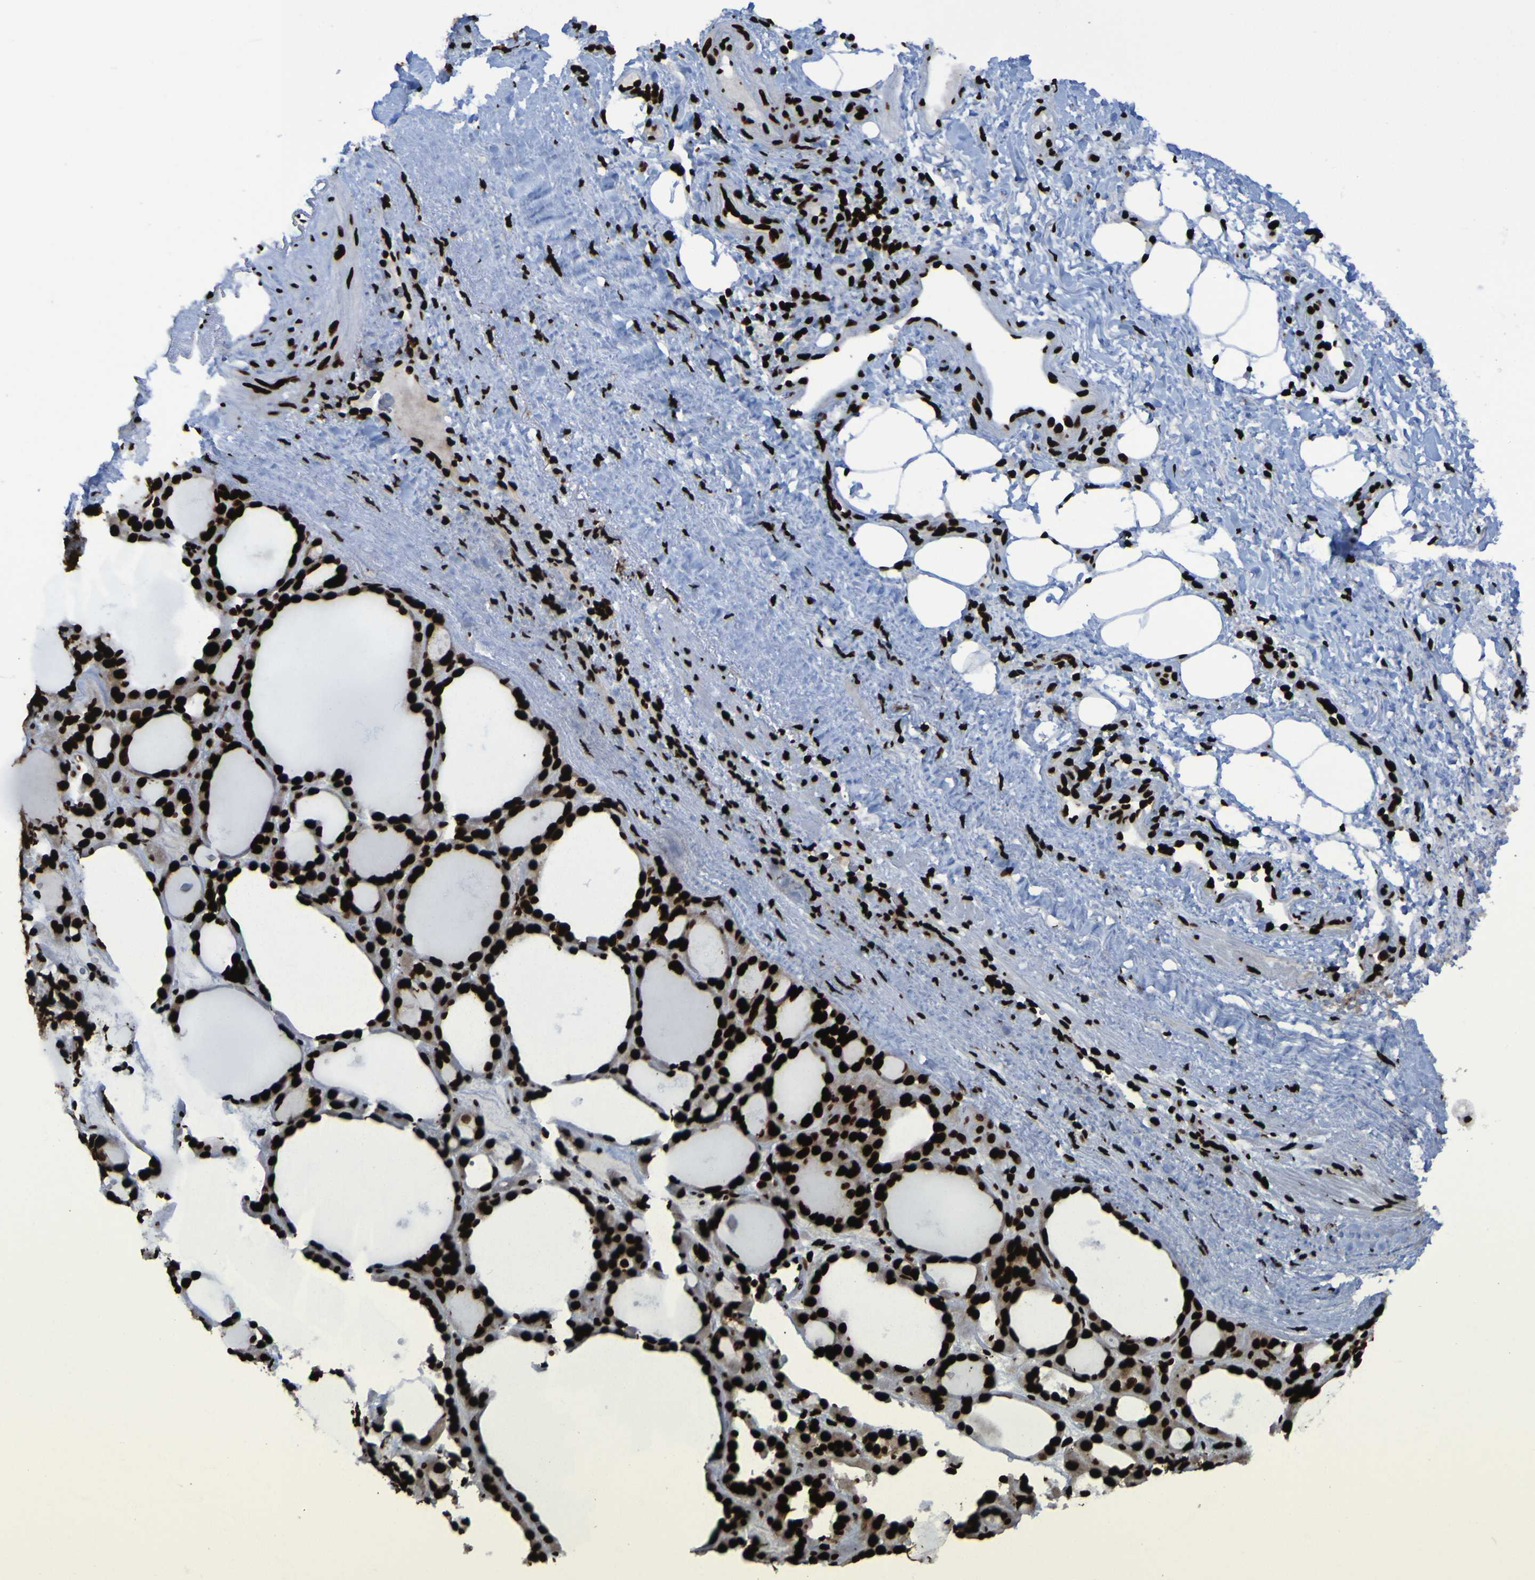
{"staining": {"intensity": "strong", "quantity": ">75%", "location": "nuclear"}, "tissue": "thyroid gland", "cell_type": "Glandular cells", "image_type": "normal", "snomed": [{"axis": "morphology", "description": "Normal tissue, NOS"}, {"axis": "morphology", "description": "Carcinoma, NOS"}, {"axis": "topography", "description": "Thyroid gland"}], "caption": "Glandular cells reveal high levels of strong nuclear expression in about >75% of cells in unremarkable thyroid gland.", "gene": "NPM1", "patient": {"sex": "female", "age": 86}}